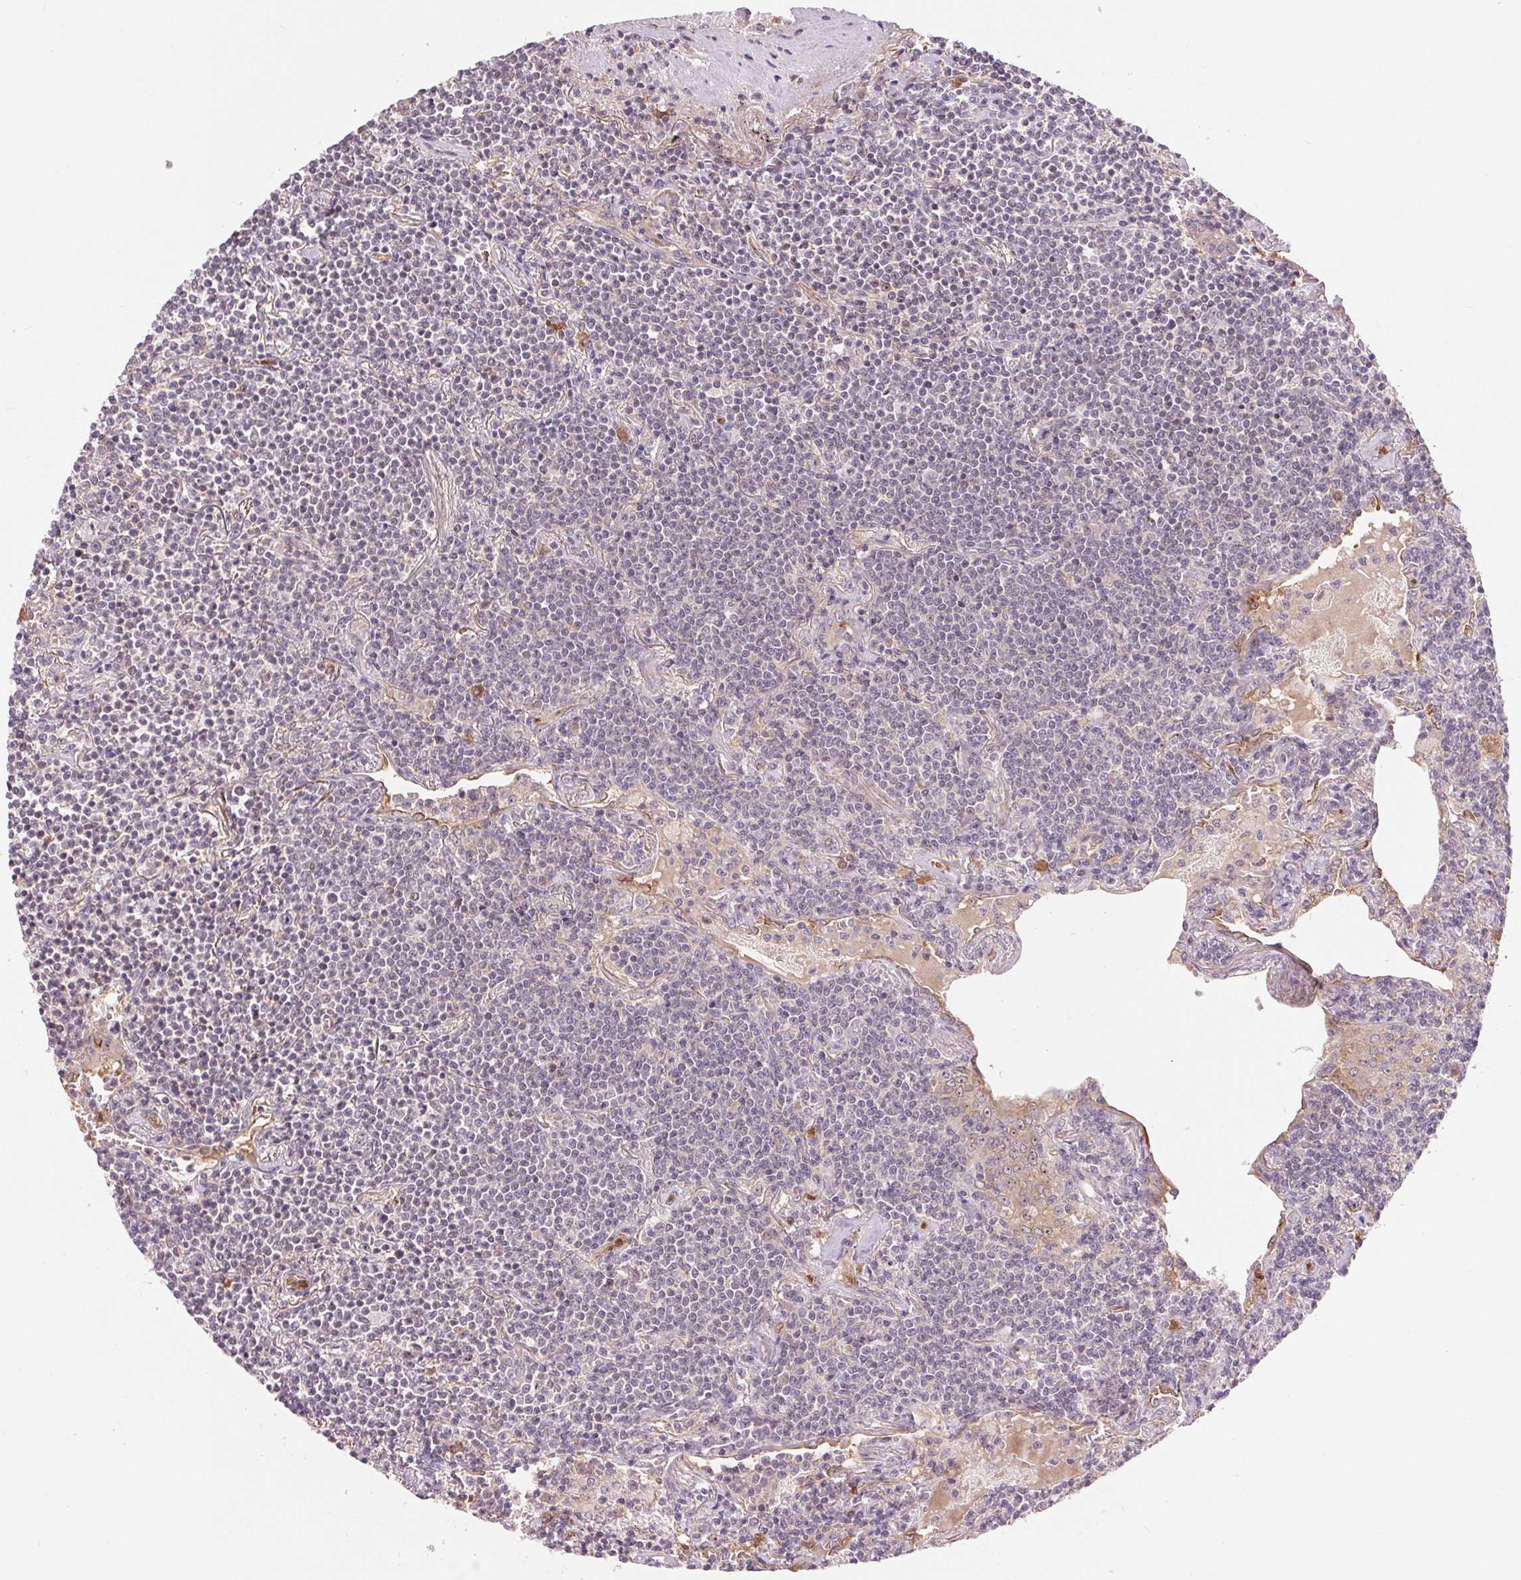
{"staining": {"intensity": "negative", "quantity": "none", "location": "none"}, "tissue": "lymphoma", "cell_type": "Tumor cells", "image_type": "cancer", "snomed": [{"axis": "morphology", "description": "Malignant lymphoma, non-Hodgkin's type, Low grade"}, {"axis": "topography", "description": "Lung"}], "caption": "IHC photomicrograph of neoplastic tissue: human low-grade malignant lymphoma, non-Hodgkin's type stained with DAB shows no significant protein positivity in tumor cells.", "gene": "RANBP3L", "patient": {"sex": "female", "age": 71}}